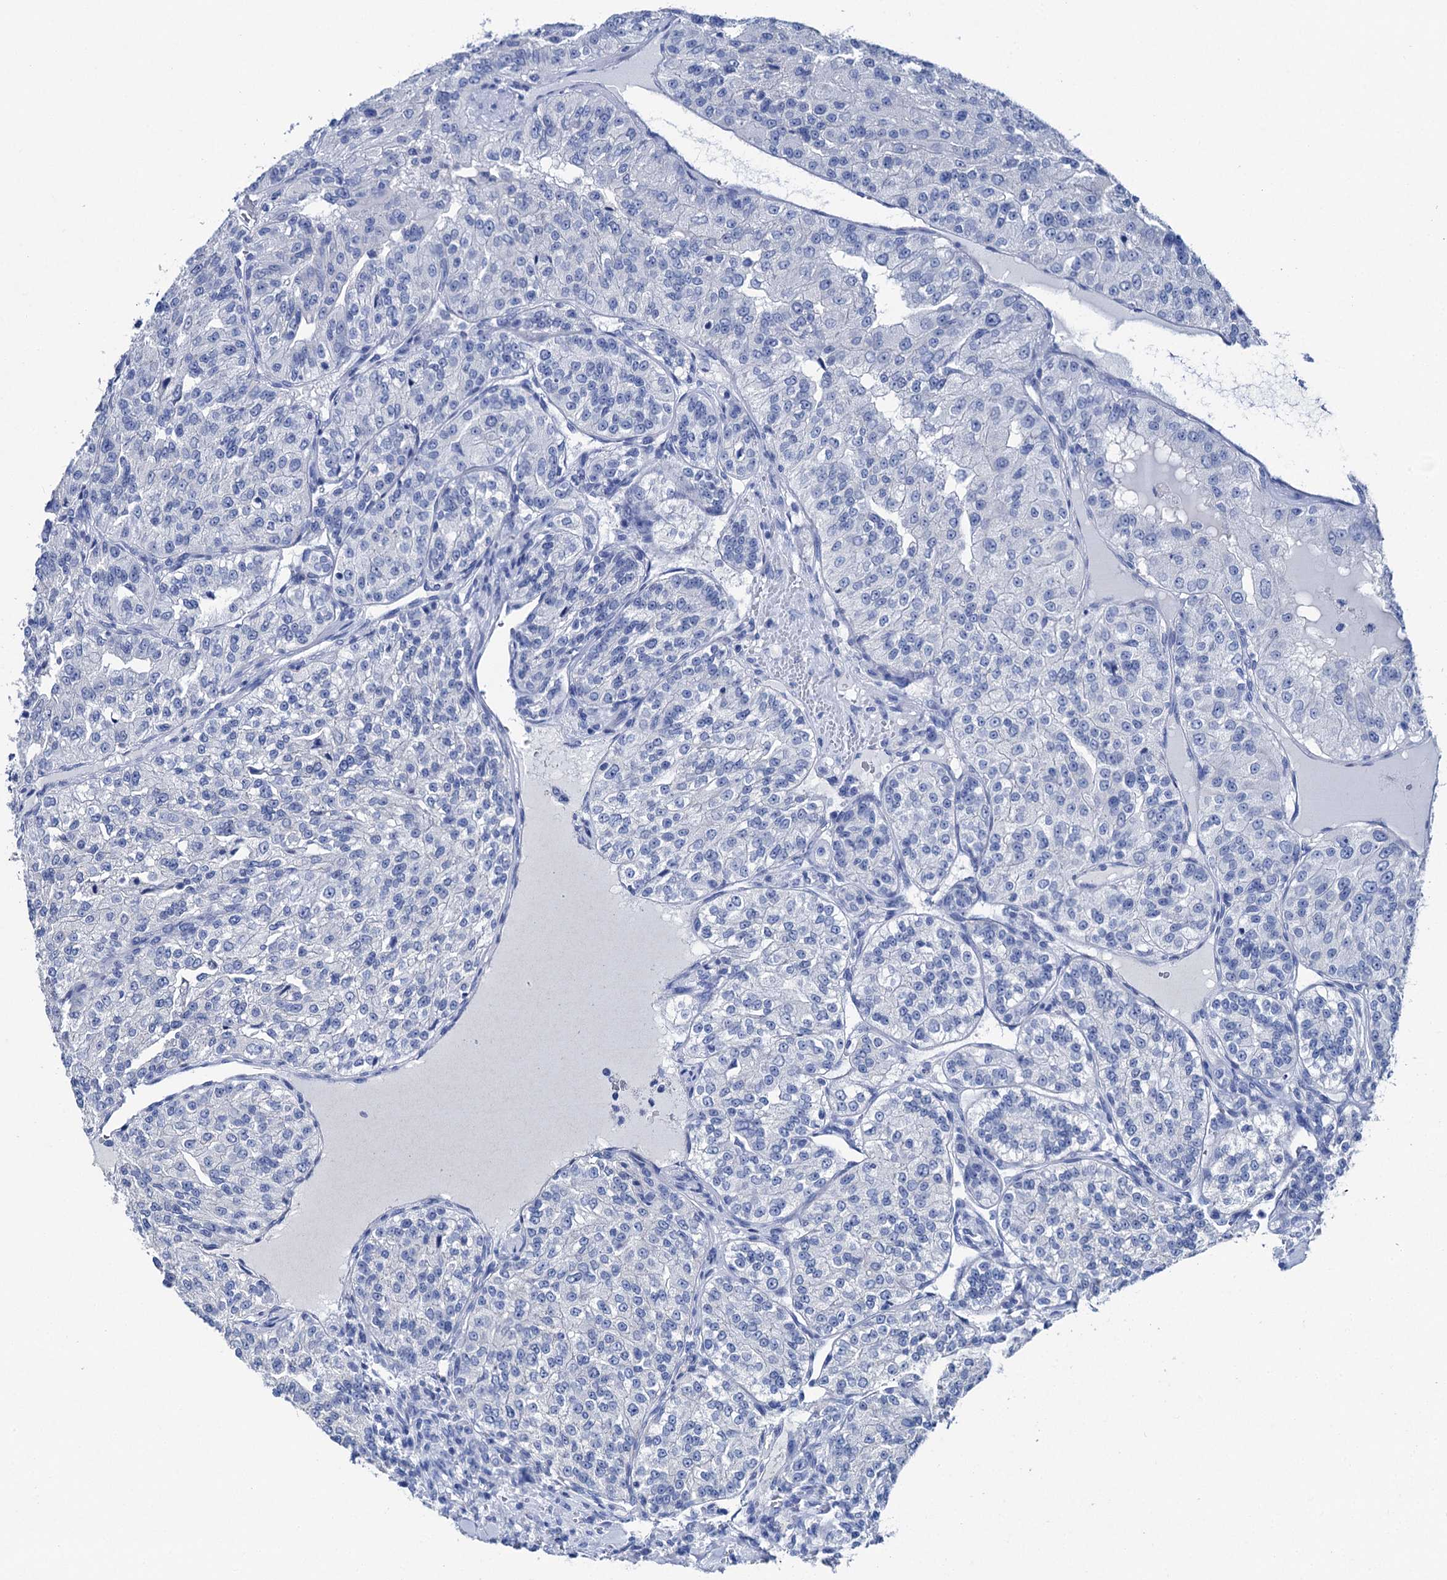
{"staining": {"intensity": "negative", "quantity": "none", "location": "none"}, "tissue": "renal cancer", "cell_type": "Tumor cells", "image_type": "cancer", "snomed": [{"axis": "morphology", "description": "Adenocarcinoma, NOS"}, {"axis": "topography", "description": "Kidney"}], "caption": "Tumor cells show no significant protein positivity in adenocarcinoma (renal).", "gene": "BRINP1", "patient": {"sex": "female", "age": 63}}